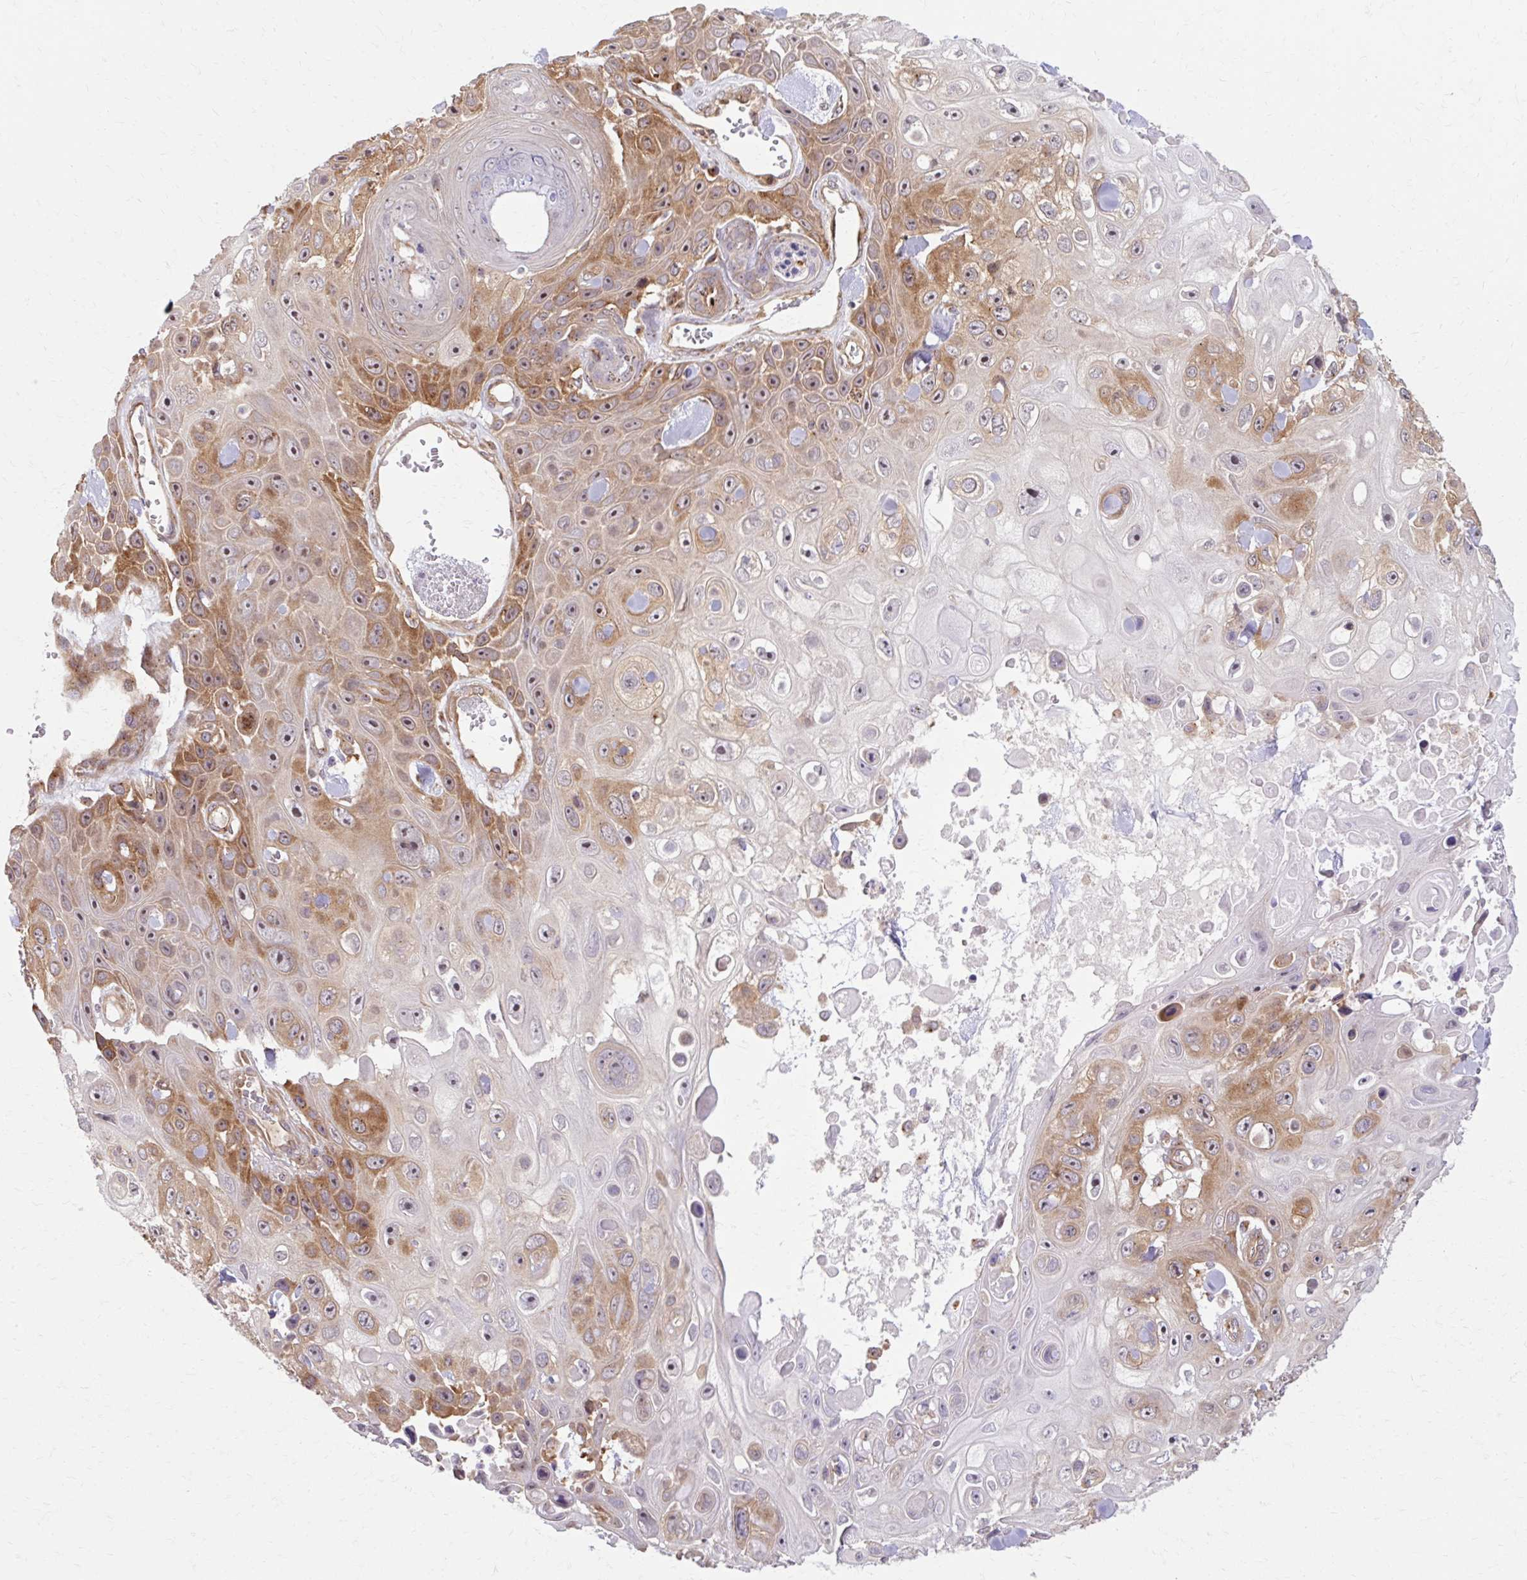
{"staining": {"intensity": "moderate", "quantity": "25%-75%", "location": "cytoplasmic/membranous"}, "tissue": "skin cancer", "cell_type": "Tumor cells", "image_type": "cancer", "snomed": [{"axis": "morphology", "description": "Squamous cell carcinoma, NOS"}, {"axis": "topography", "description": "Skin"}], "caption": "There is medium levels of moderate cytoplasmic/membranous positivity in tumor cells of squamous cell carcinoma (skin), as demonstrated by immunohistochemical staining (brown color).", "gene": "MZT2B", "patient": {"sex": "male", "age": 82}}